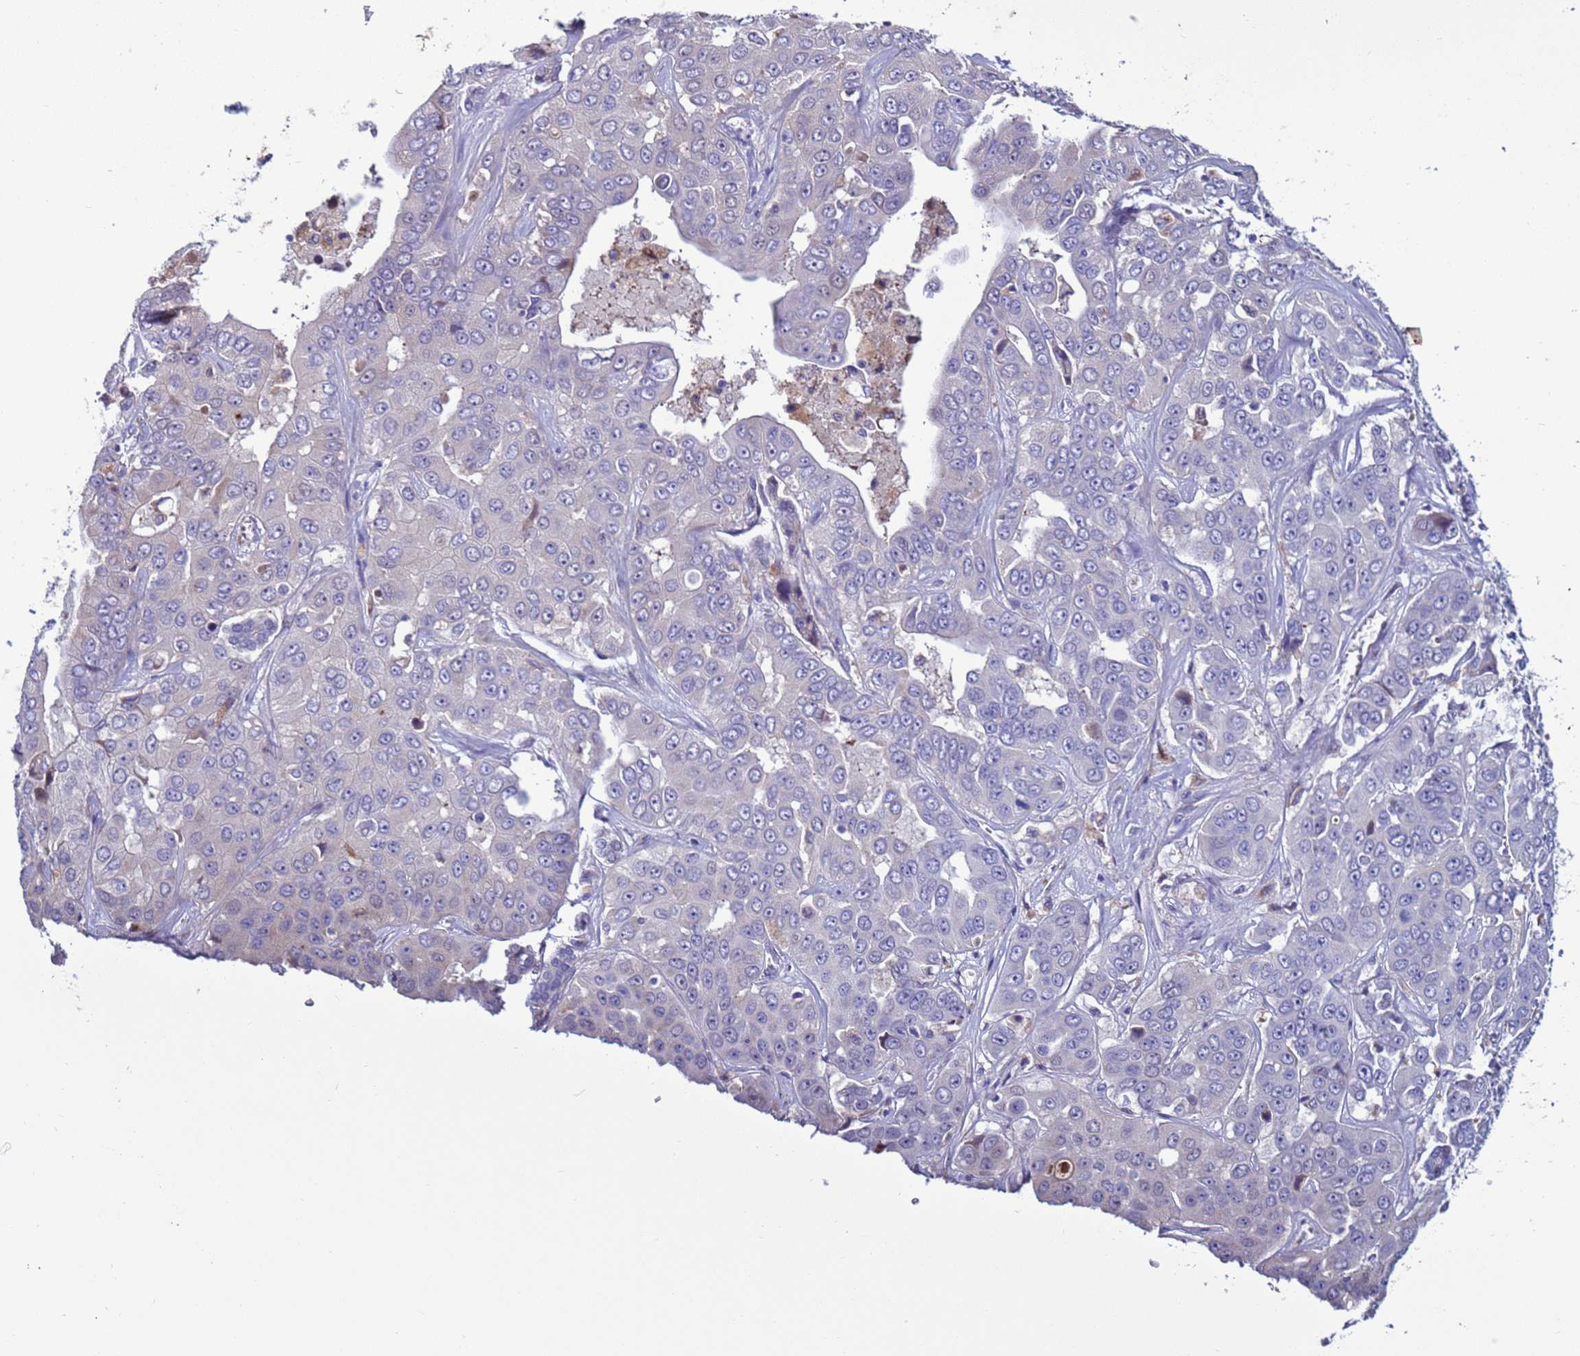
{"staining": {"intensity": "negative", "quantity": "none", "location": "none"}, "tissue": "liver cancer", "cell_type": "Tumor cells", "image_type": "cancer", "snomed": [{"axis": "morphology", "description": "Cholangiocarcinoma"}, {"axis": "topography", "description": "Liver"}], "caption": "Tumor cells are negative for brown protein staining in liver cancer. (Brightfield microscopy of DAB IHC at high magnification).", "gene": "NAT2", "patient": {"sex": "female", "age": 52}}